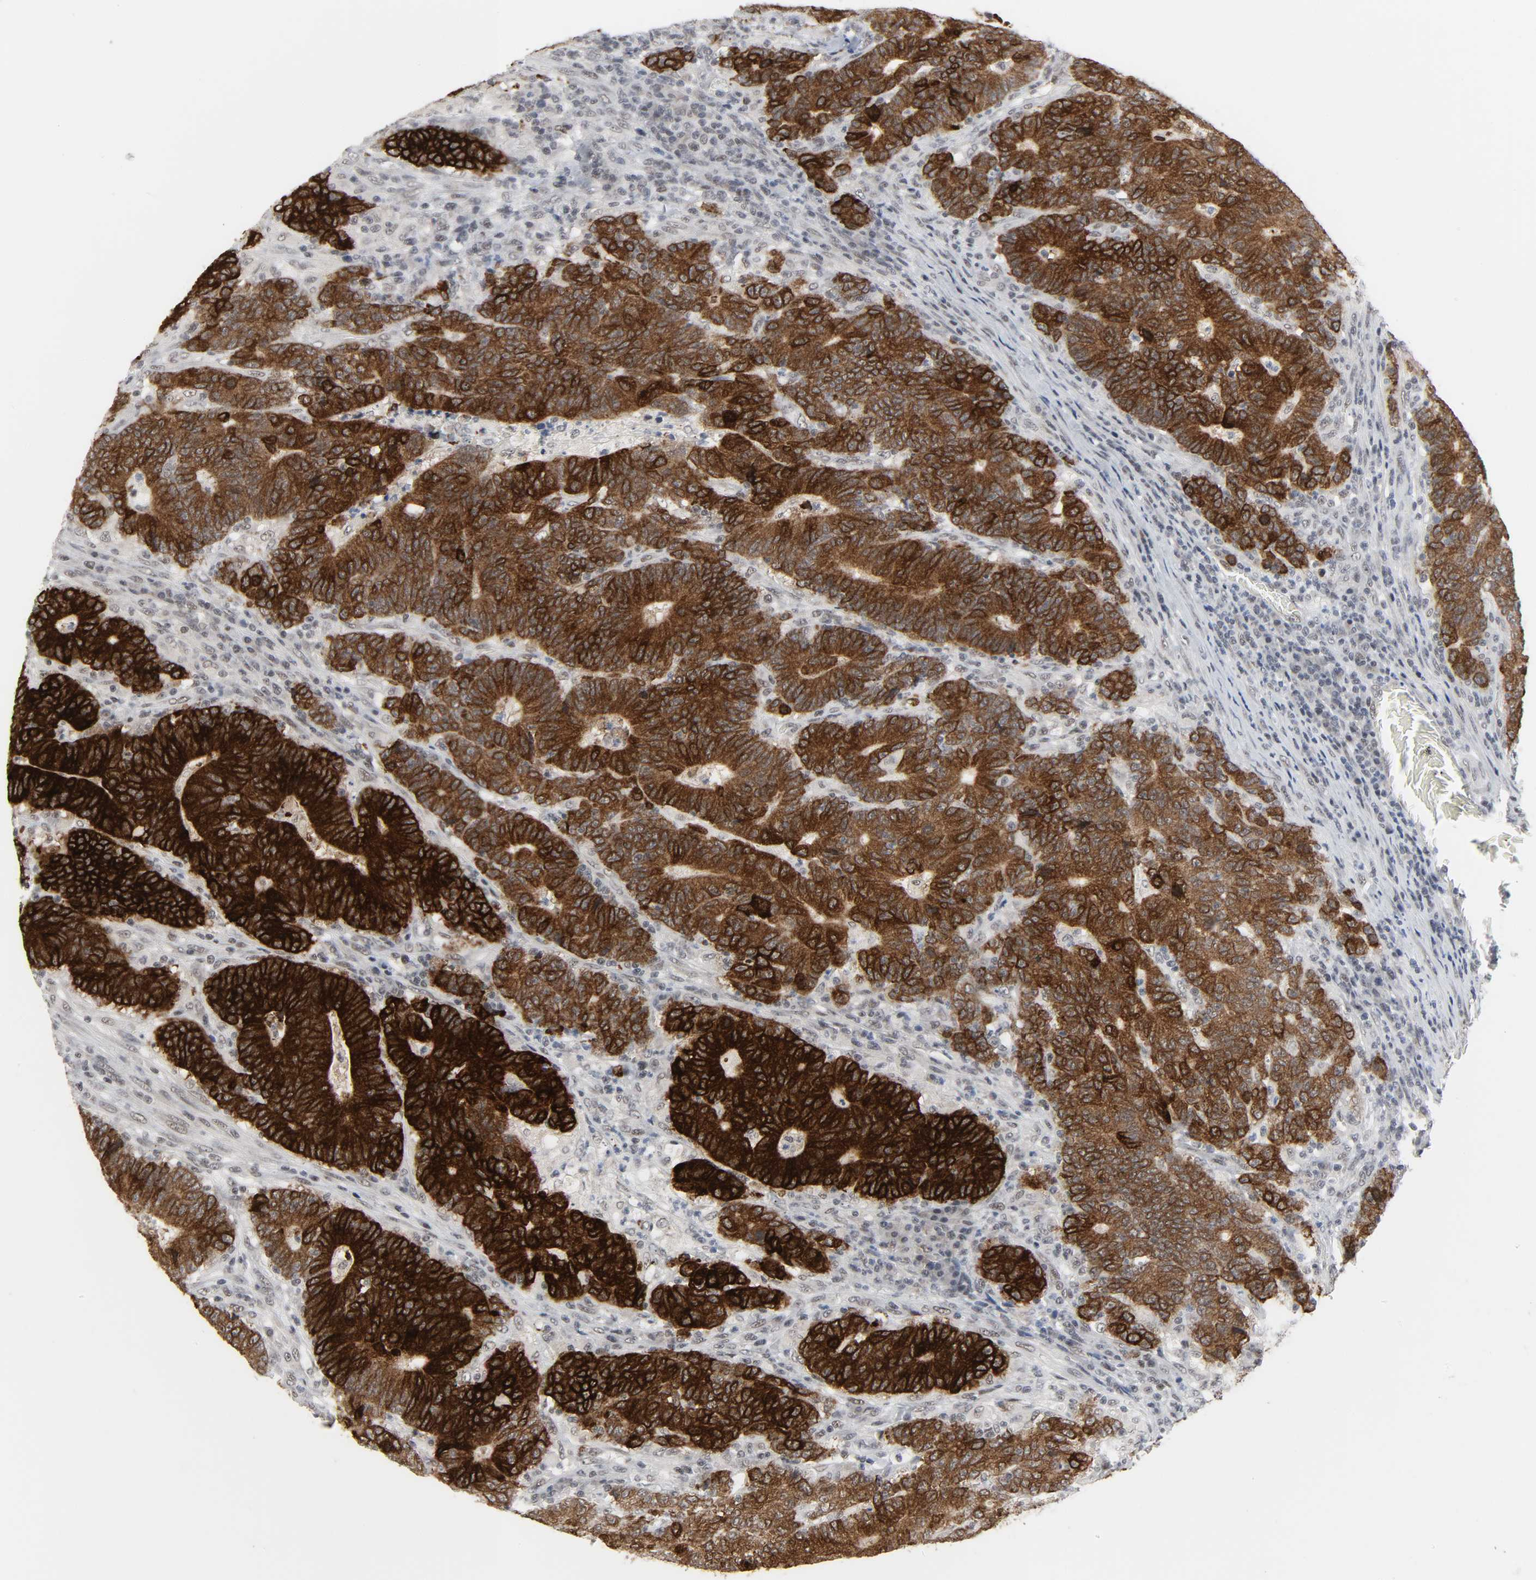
{"staining": {"intensity": "strong", "quantity": ">75%", "location": "cytoplasmic/membranous"}, "tissue": "colorectal cancer", "cell_type": "Tumor cells", "image_type": "cancer", "snomed": [{"axis": "morphology", "description": "Normal tissue, NOS"}, {"axis": "morphology", "description": "Adenocarcinoma, NOS"}, {"axis": "topography", "description": "Colon"}], "caption": "IHC photomicrograph of colorectal adenocarcinoma stained for a protein (brown), which demonstrates high levels of strong cytoplasmic/membranous expression in about >75% of tumor cells.", "gene": "MUC1", "patient": {"sex": "female", "age": 75}}